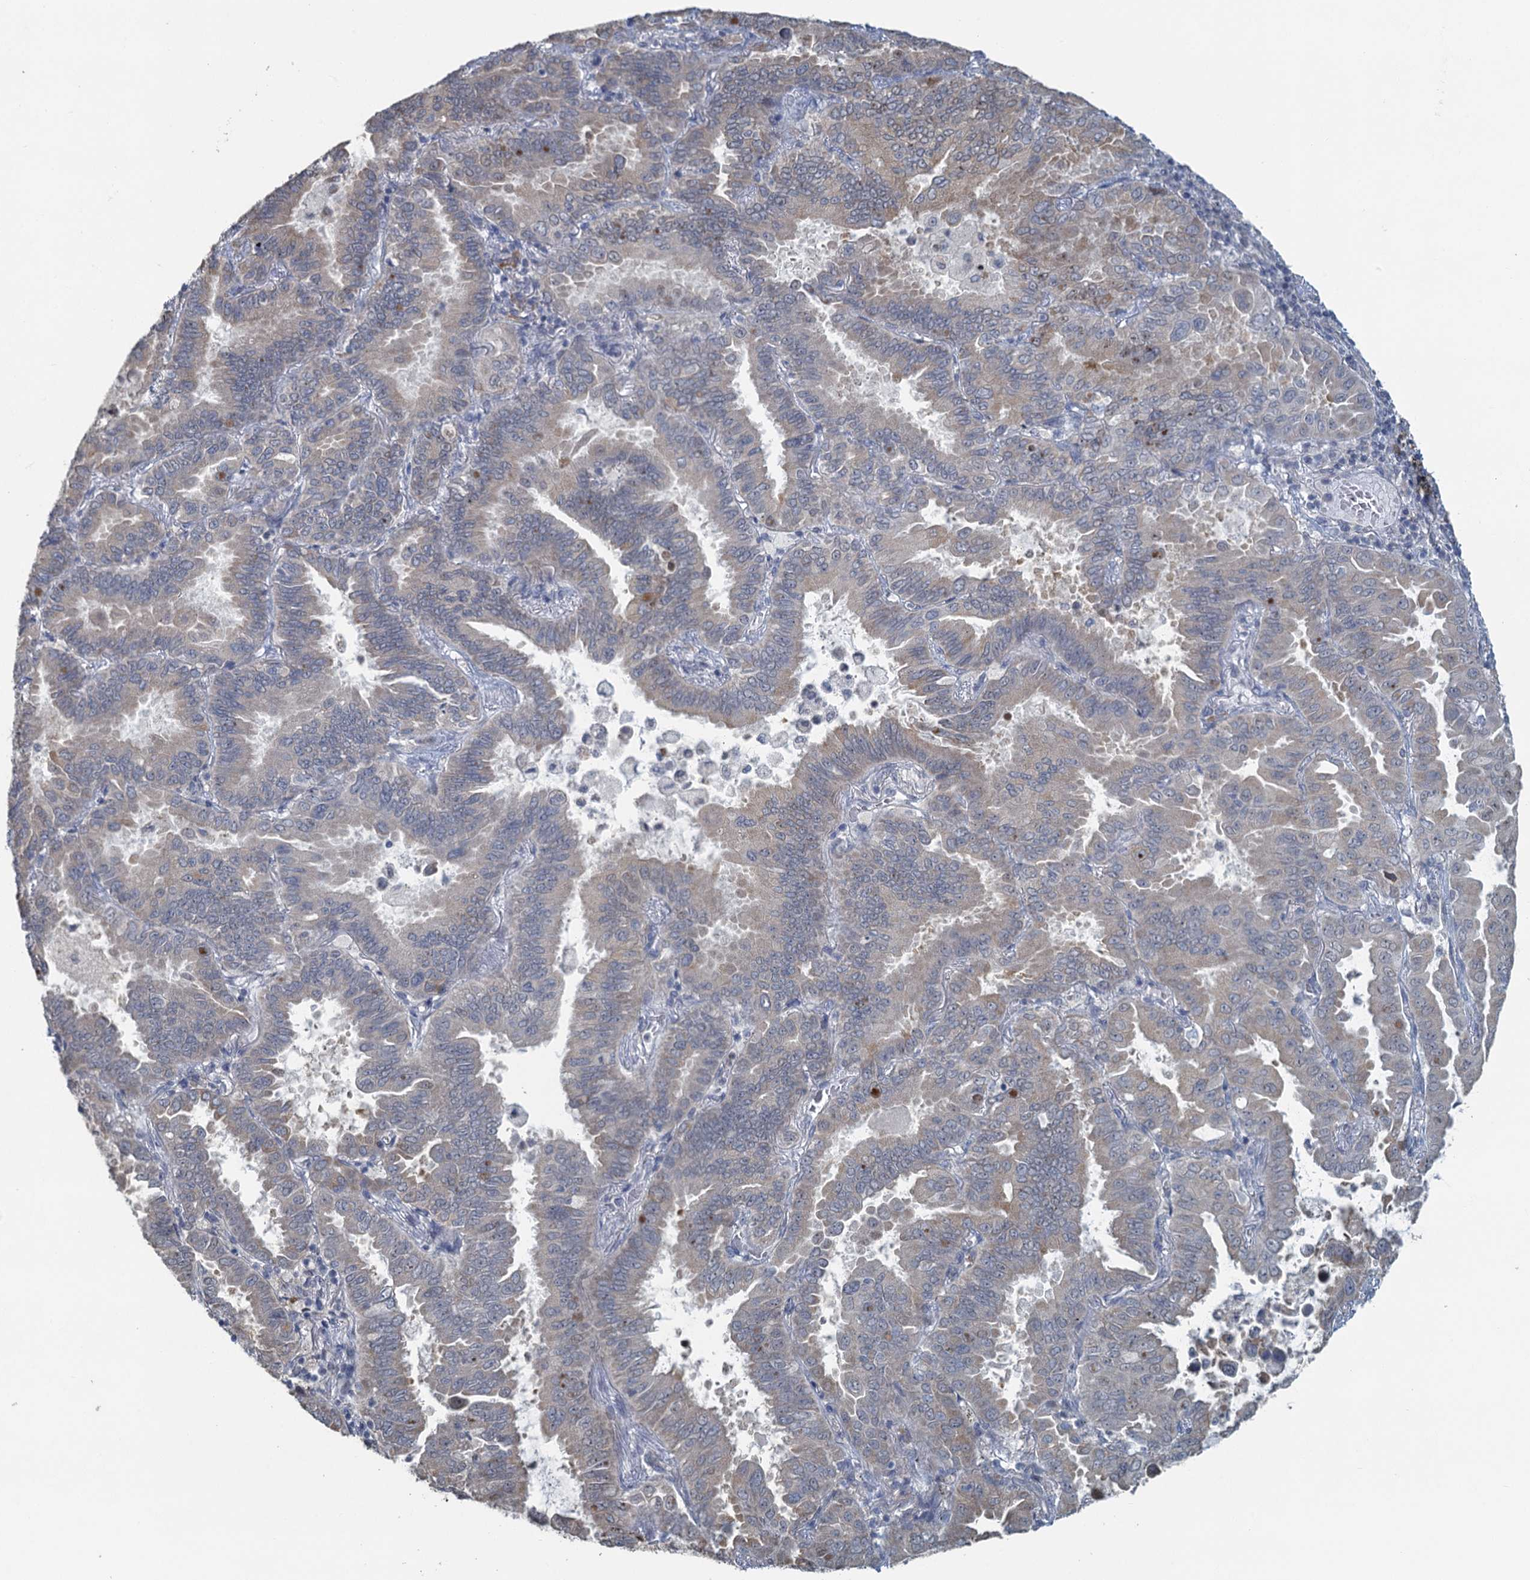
{"staining": {"intensity": "weak", "quantity": "<25%", "location": "cytoplasmic/membranous"}, "tissue": "lung cancer", "cell_type": "Tumor cells", "image_type": "cancer", "snomed": [{"axis": "morphology", "description": "Adenocarcinoma, NOS"}, {"axis": "topography", "description": "Lung"}], "caption": "Tumor cells are negative for protein expression in human adenocarcinoma (lung).", "gene": "TEX35", "patient": {"sex": "male", "age": 64}}